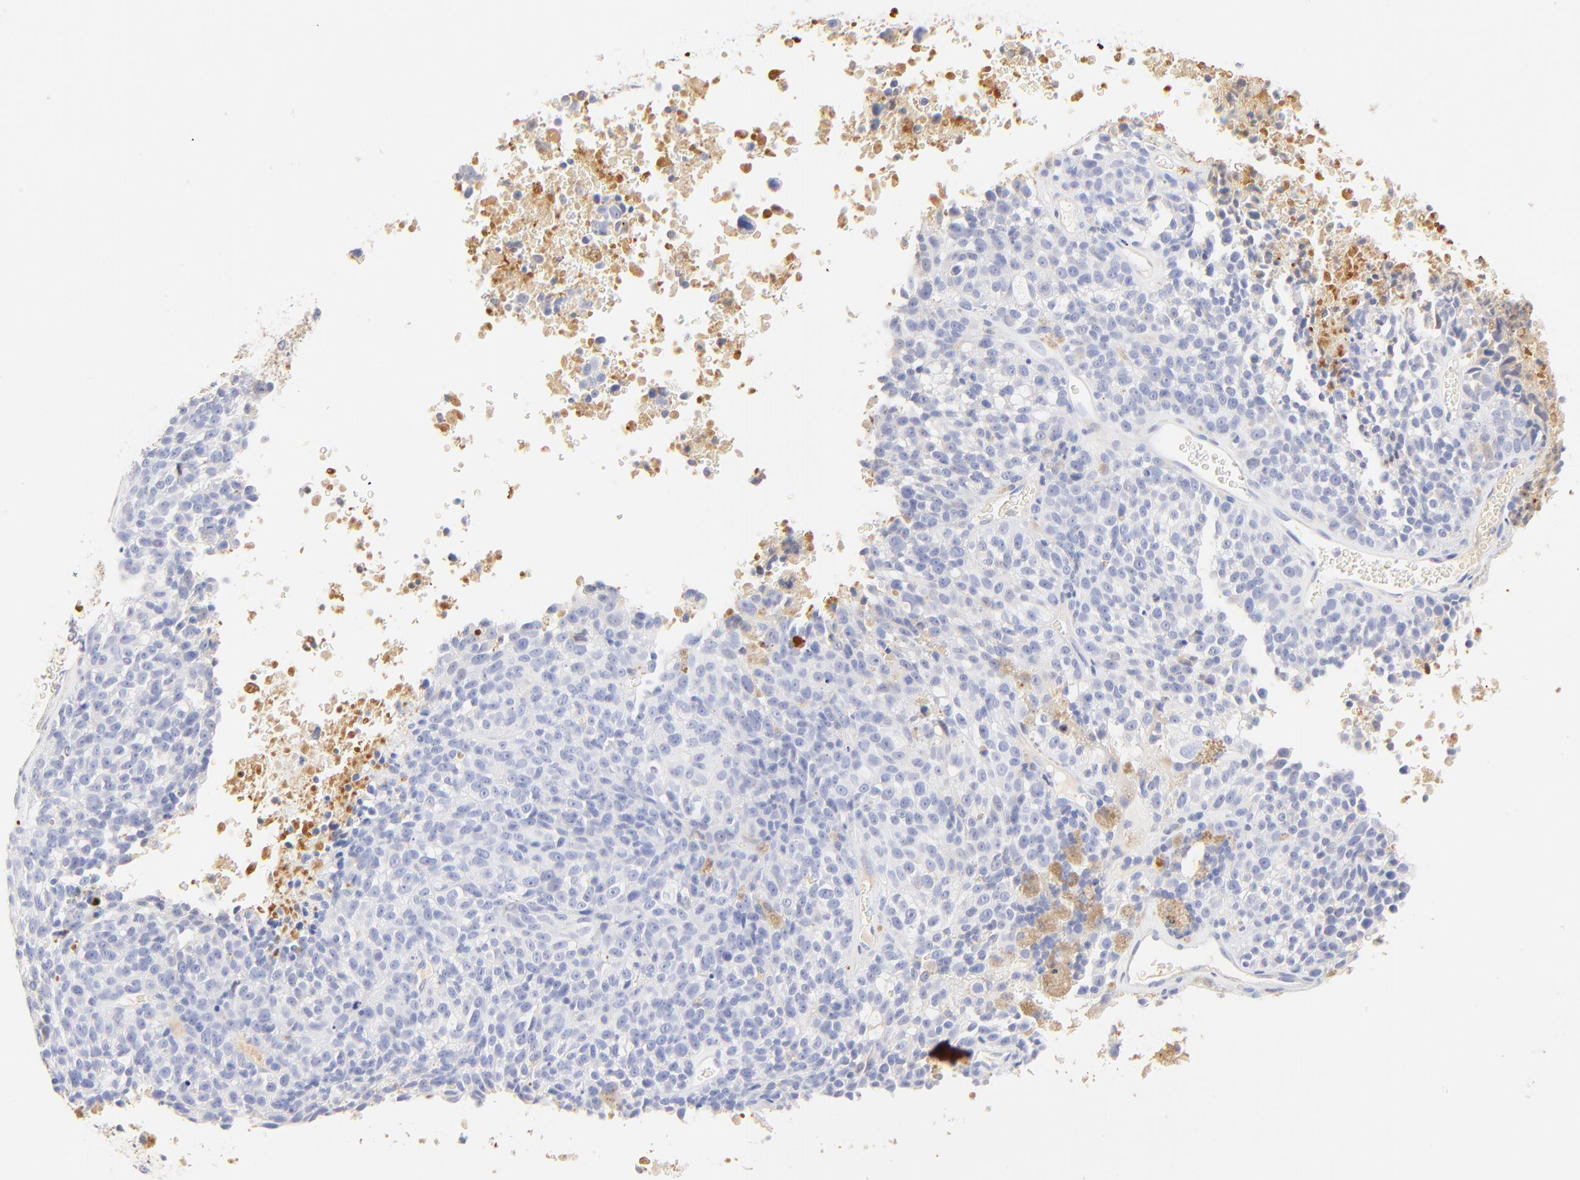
{"staining": {"intensity": "negative", "quantity": "none", "location": "none"}, "tissue": "melanoma", "cell_type": "Tumor cells", "image_type": "cancer", "snomed": [{"axis": "morphology", "description": "Malignant melanoma, Metastatic site"}, {"axis": "topography", "description": "Cerebral cortex"}], "caption": "Melanoma was stained to show a protein in brown. There is no significant positivity in tumor cells.", "gene": "MDGA2", "patient": {"sex": "female", "age": 52}}